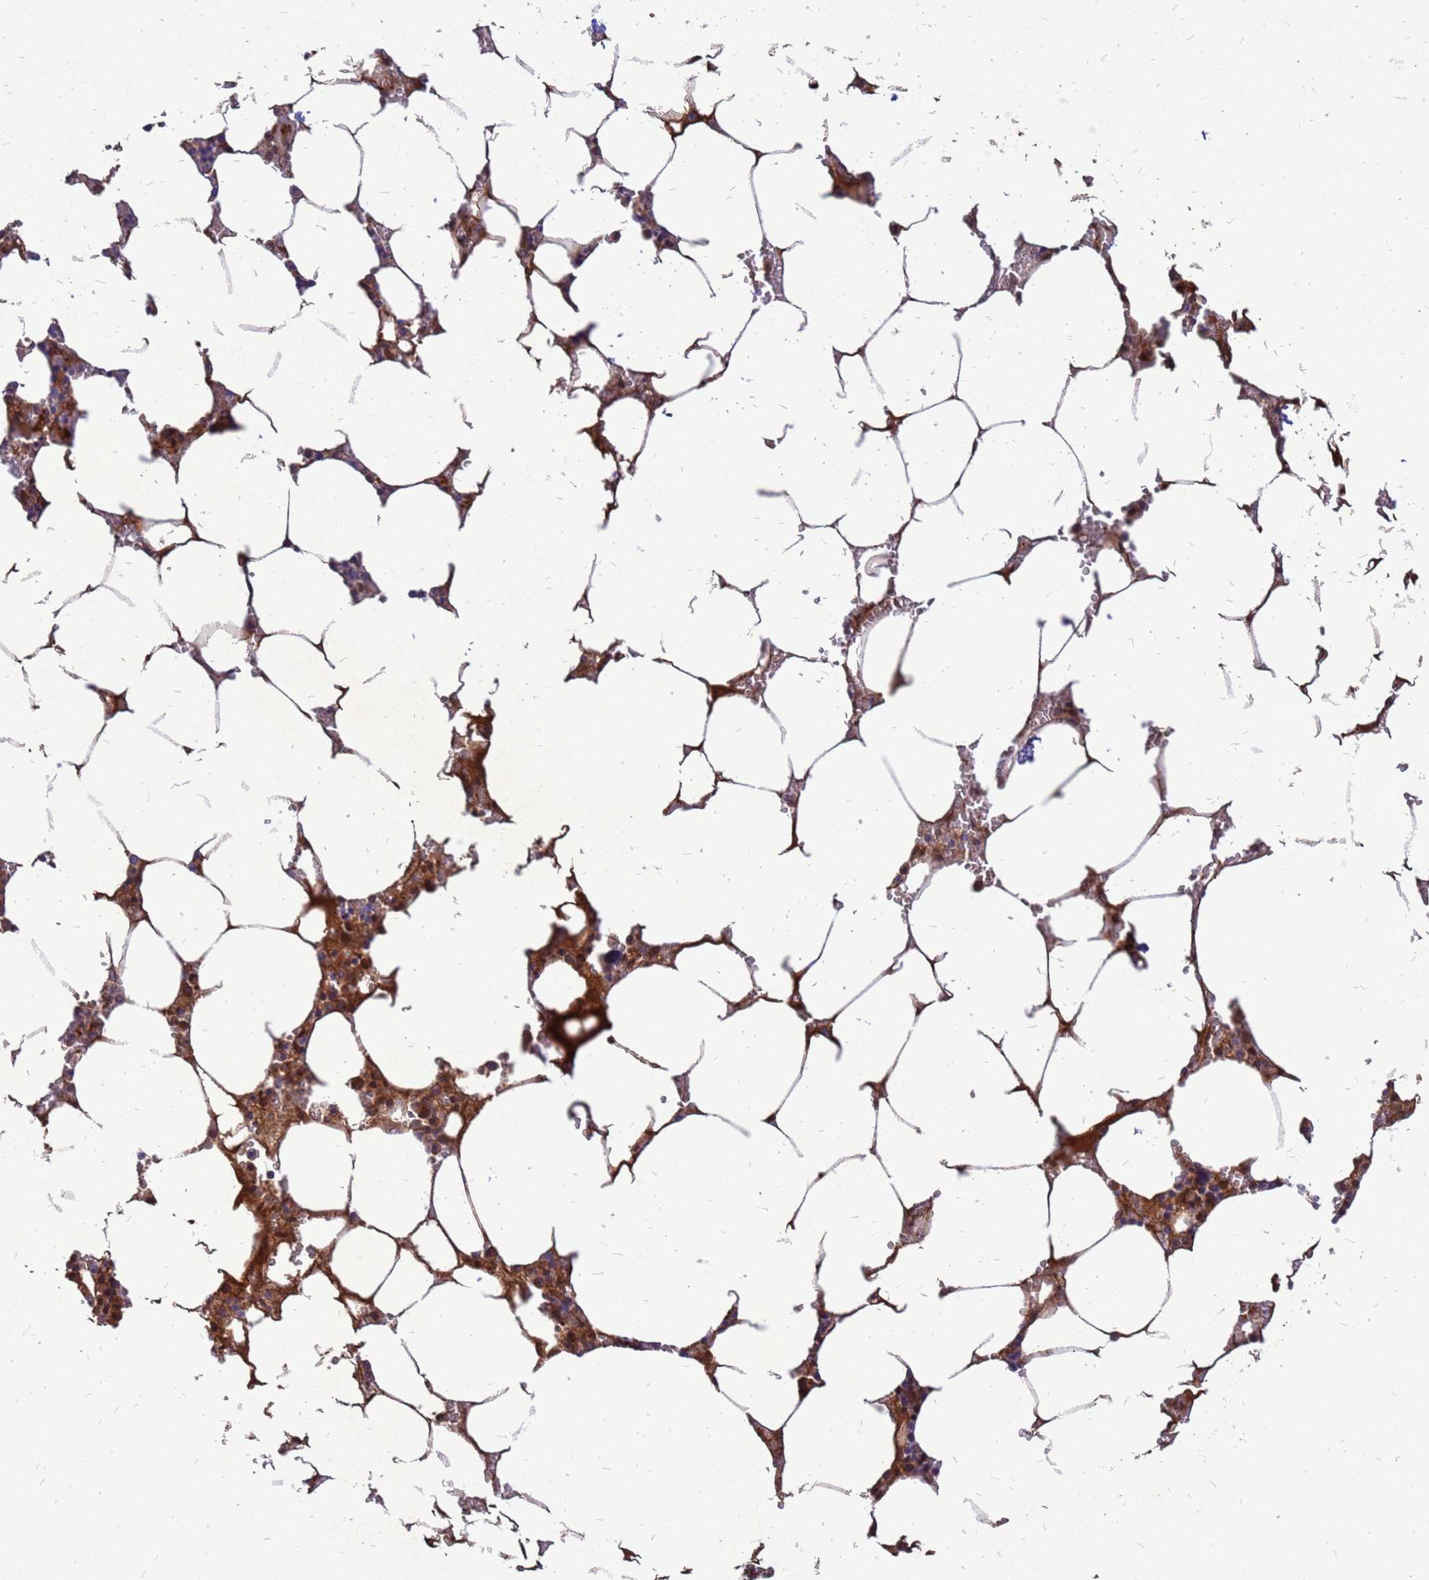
{"staining": {"intensity": "moderate", "quantity": ">75%", "location": "cytoplasmic/membranous"}, "tissue": "bone marrow", "cell_type": "Hematopoietic cells", "image_type": "normal", "snomed": [{"axis": "morphology", "description": "Normal tissue, NOS"}, {"axis": "topography", "description": "Bone marrow"}], "caption": "IHC micrograph of benign bone marrow: bone marrow stained using IHC reveals medium levels of moderate protein expression localized specifically in the cytoplasmic/membranous of hematopoietic cells, appearing as a cytoplasmic/membranous brown color.", "gene": "AKR1C1", "patient": {"sex": "male", "age": 70}}